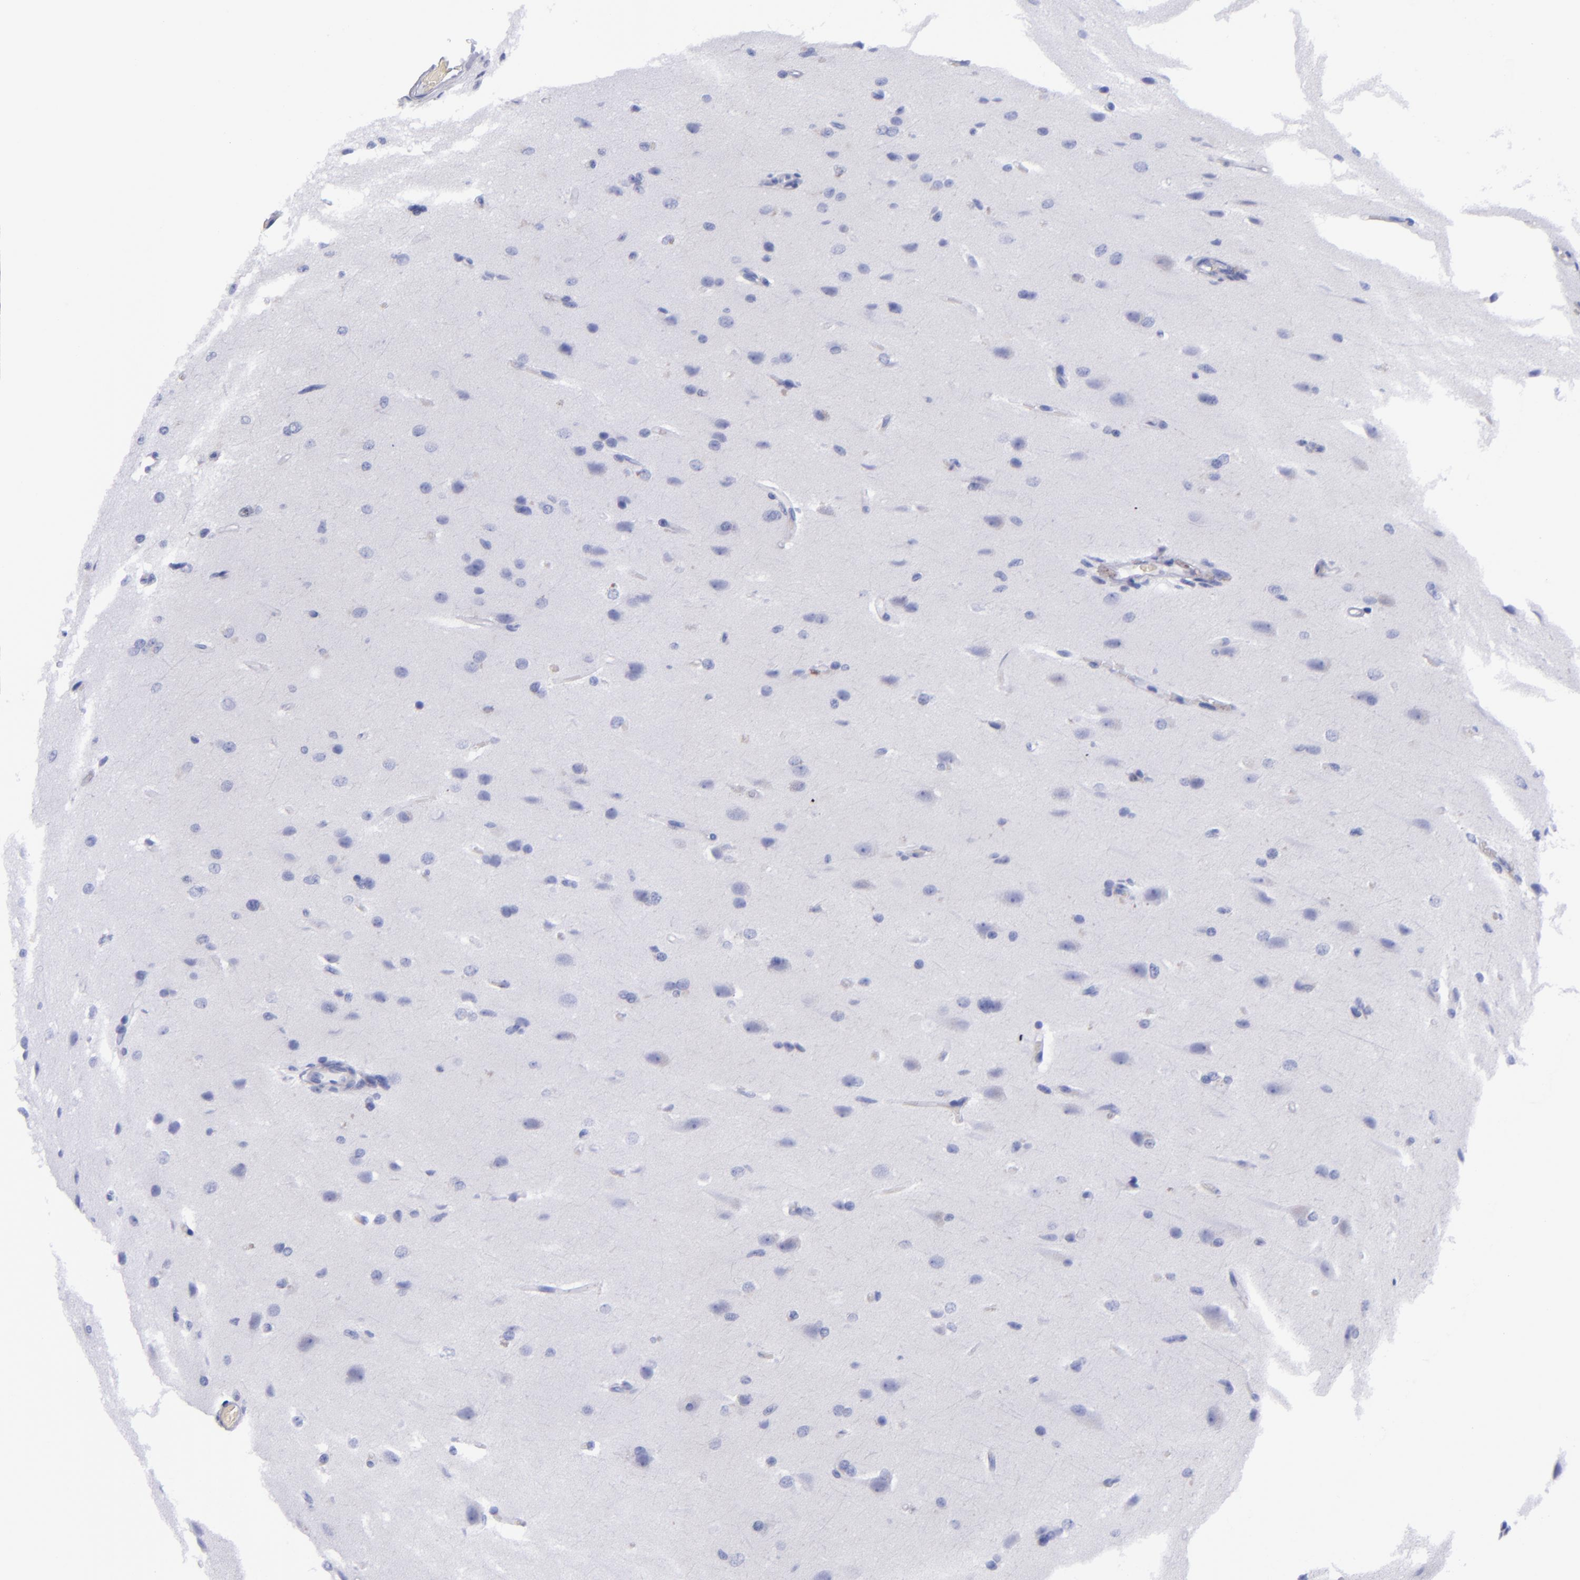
{"staining": {"intensity": "negative", "quantity": "none", "location": "none"}, "tissue": "glioma", "cell_type": "Tumor cells", "image_type": "cancer", "snomed": [{"axis": "morphology", "description": "Glioma, malignant, High grade"}, {"axis": "topography", "description": "Brain"}], "caption": "Immunohistochemistry (IHC) photomicrograph of human glioma stained for a protein (brown), which exhibits no expression in tumor cells.", "gene": "MCM7", "patient": {"sex": "male", "age": 68}}